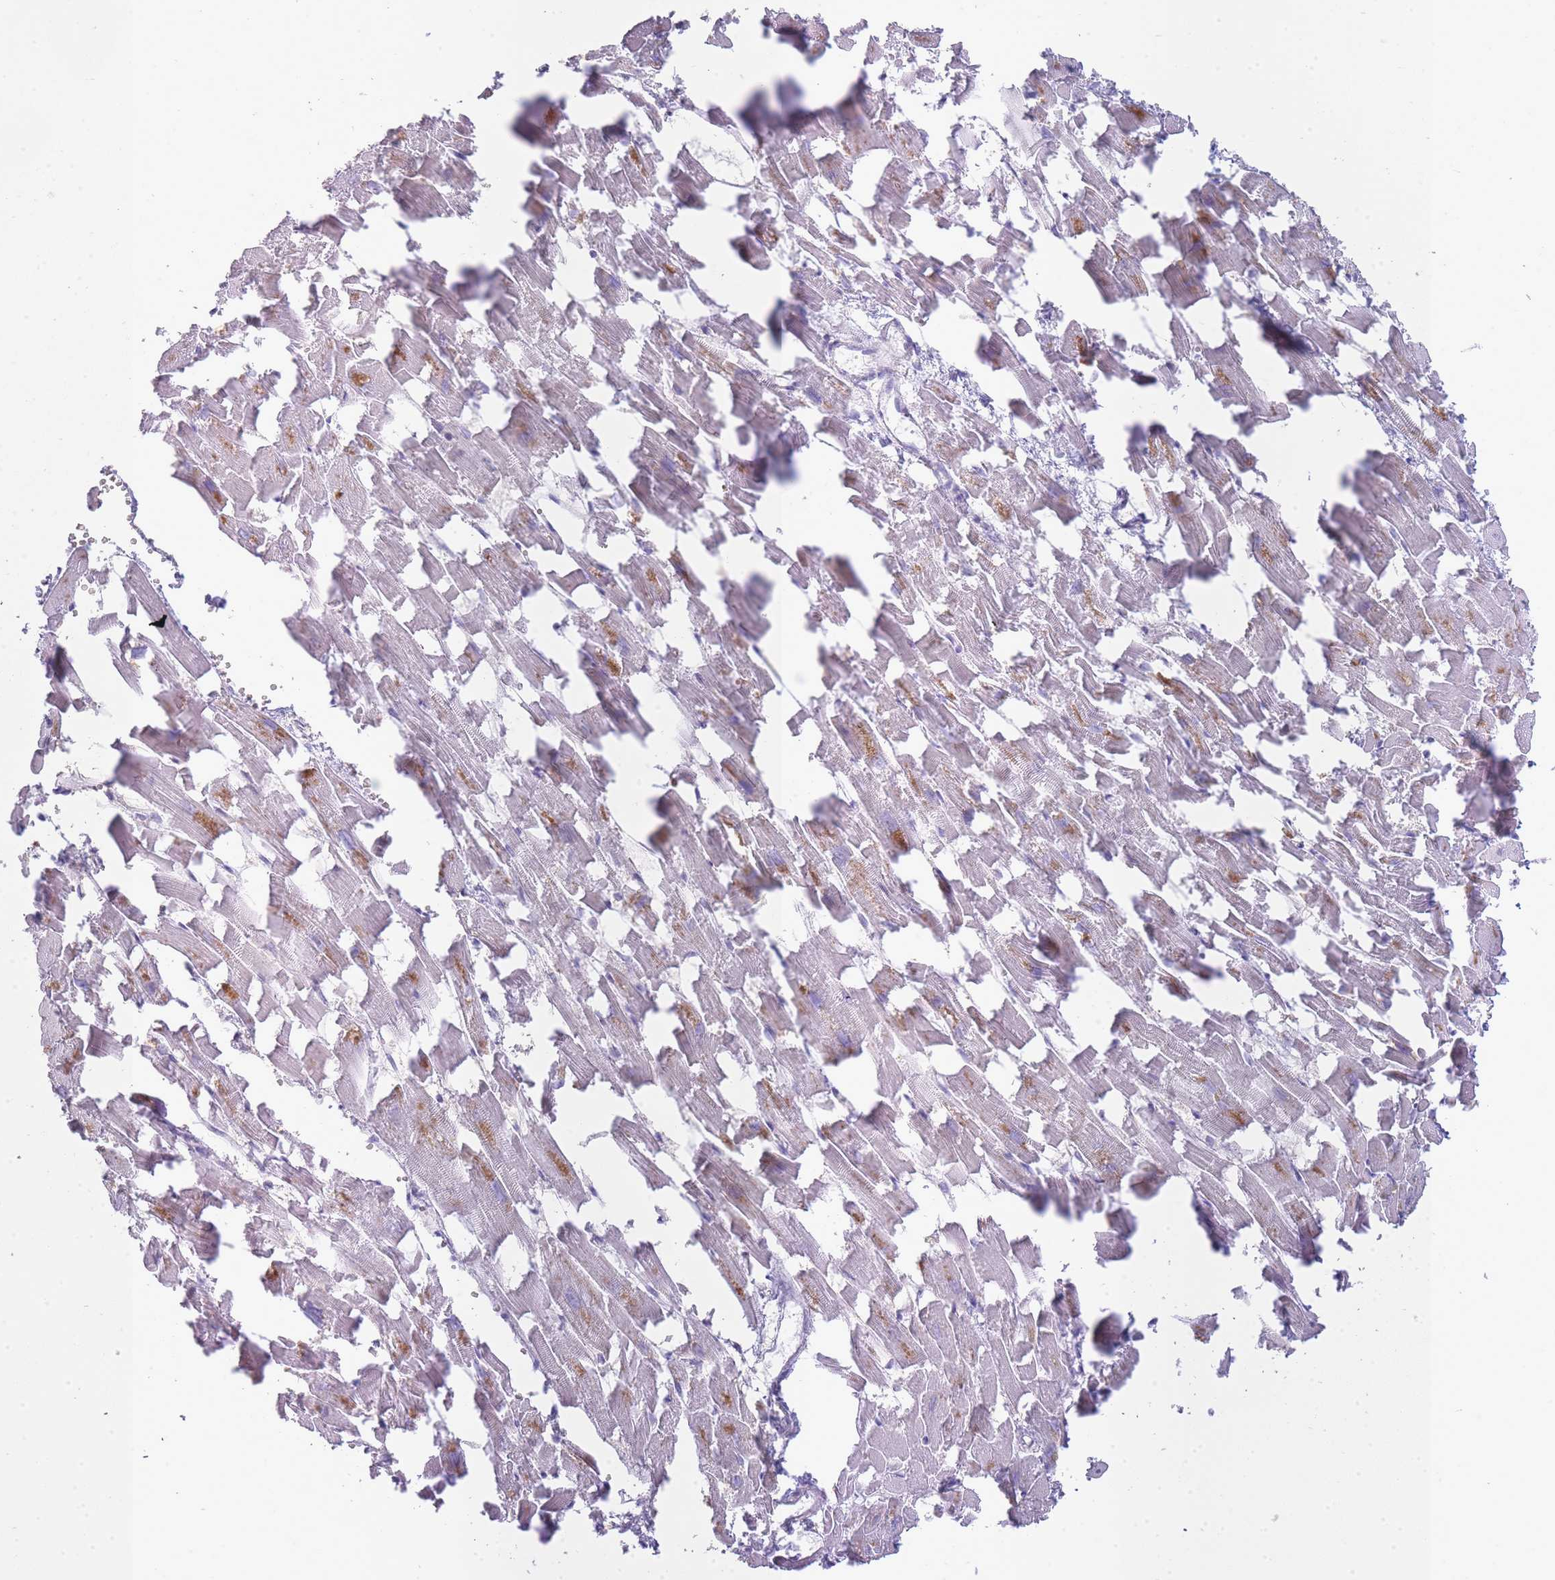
{"staining": {"intensity": "moderate", "quantity": "<25%", "location": "cytoplasmic/membranous"}, "tissue": "heart muscle", "cell_type": "Cardiomyocytes", "image_type": "normal", "snomed": [{"axis": "morphology", "description": "Normal tissue, NOS"}, {"axis": "topography", "description": "Heart"}], "caption": "This histopathology image exhibits unremarkable heart muscle stained with IHC to label a protein in brown. The cytoplasmic/membranous of cardiomyocytes show moderate positivity for the protein. Nuclei are counter-stained blue.", "gene": "OR5L1", "patient": {"sex": "female", "age": 64}}